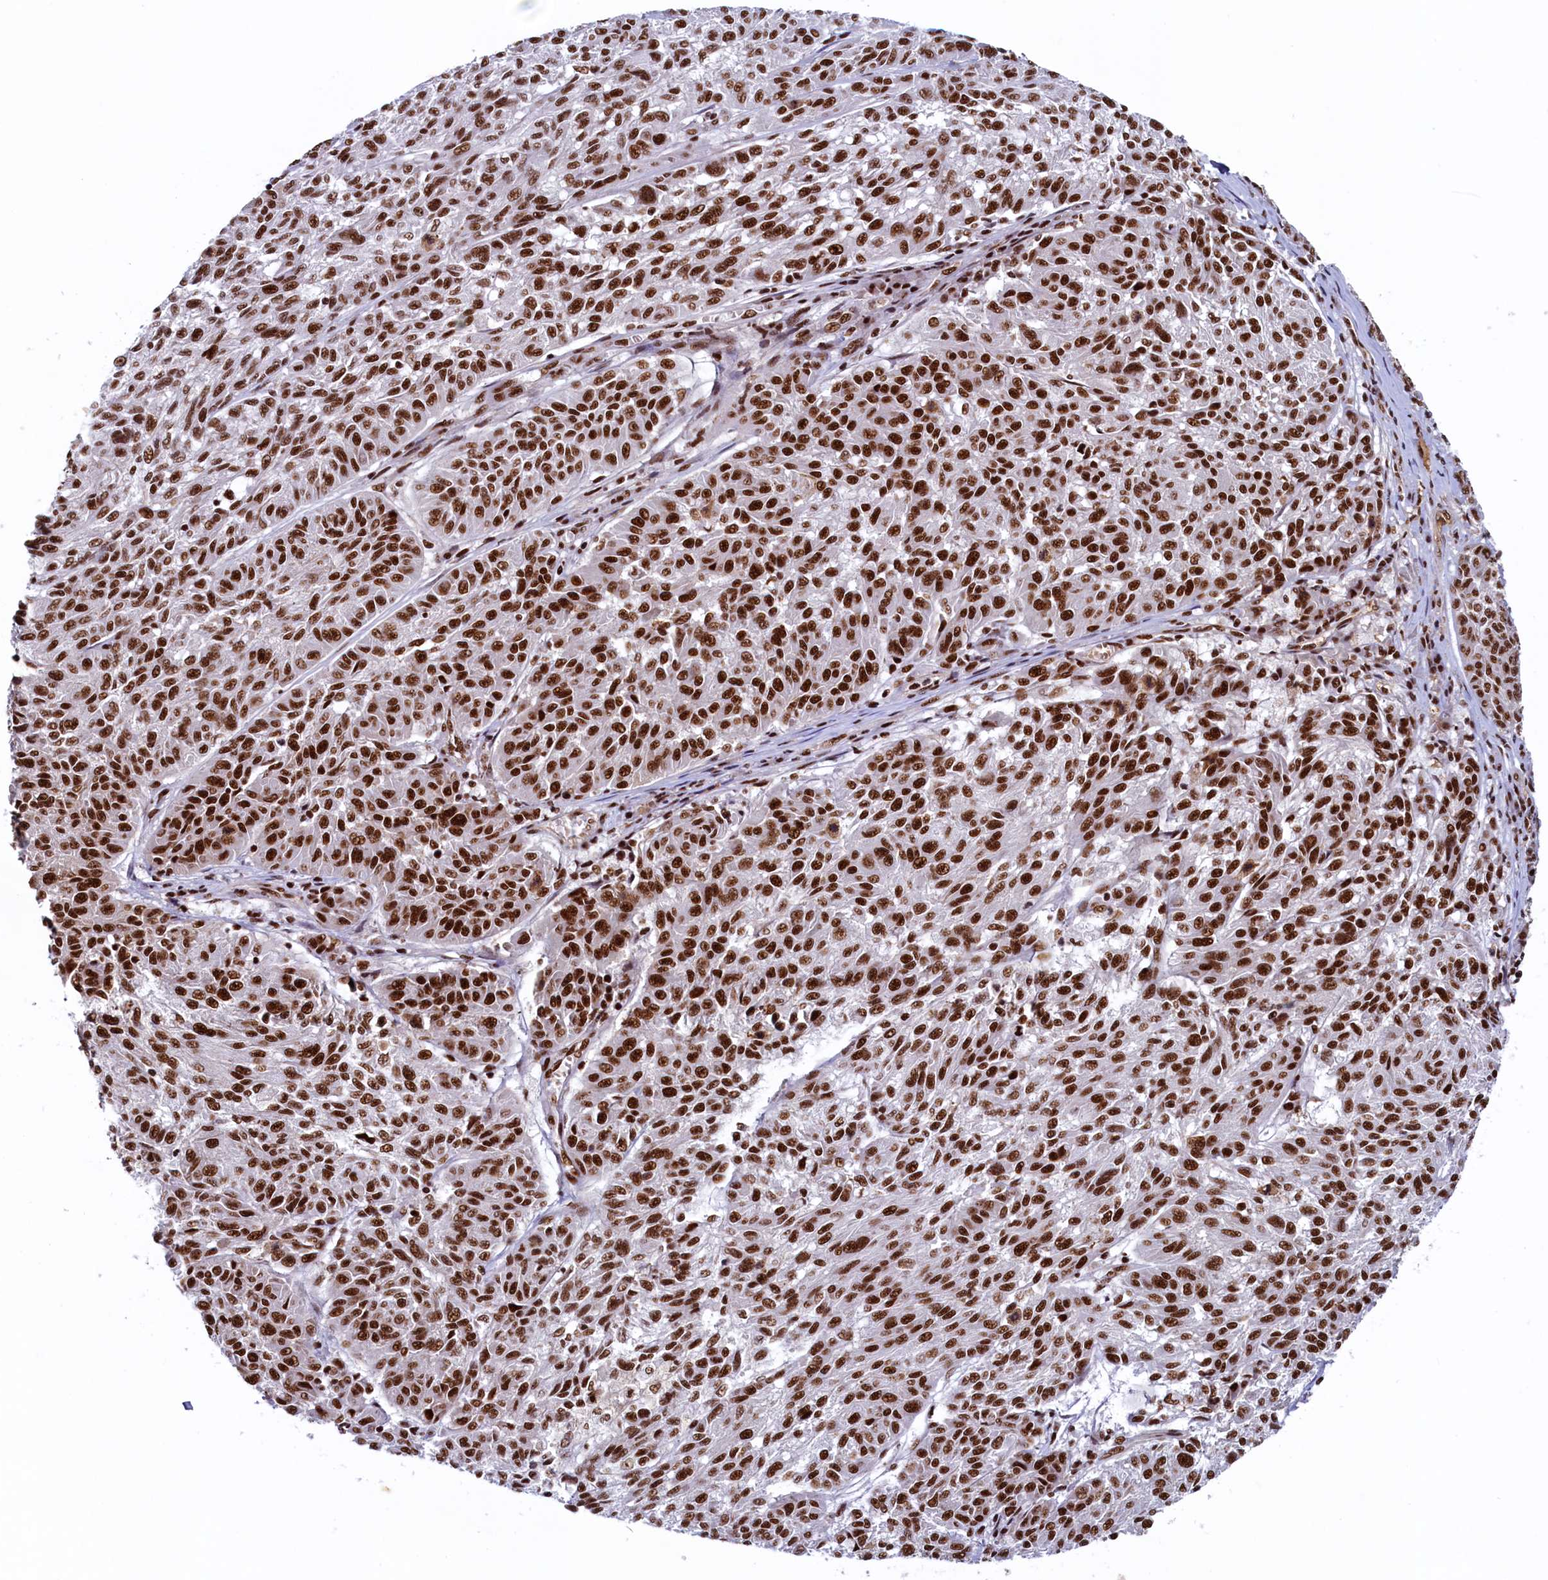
{"staining": {"intensity": "strong", "quantity": ">75%", "location": "nuclear"}, "tissue": "melanoma", "cell_type": "Tumor cells", "image_type": "cancer", "snomed": [{"axis": "morphology", "description": "Malignant melanoma, NOS"}, {"axis": "topography", "description": "Skin"}], "caption": "The immunohistochemical stain shows strong nuclear staining in tumor cells of melanoma tissue.", "gene": "ZC3H18", "patient": {"sex": "male", "age": 53}}